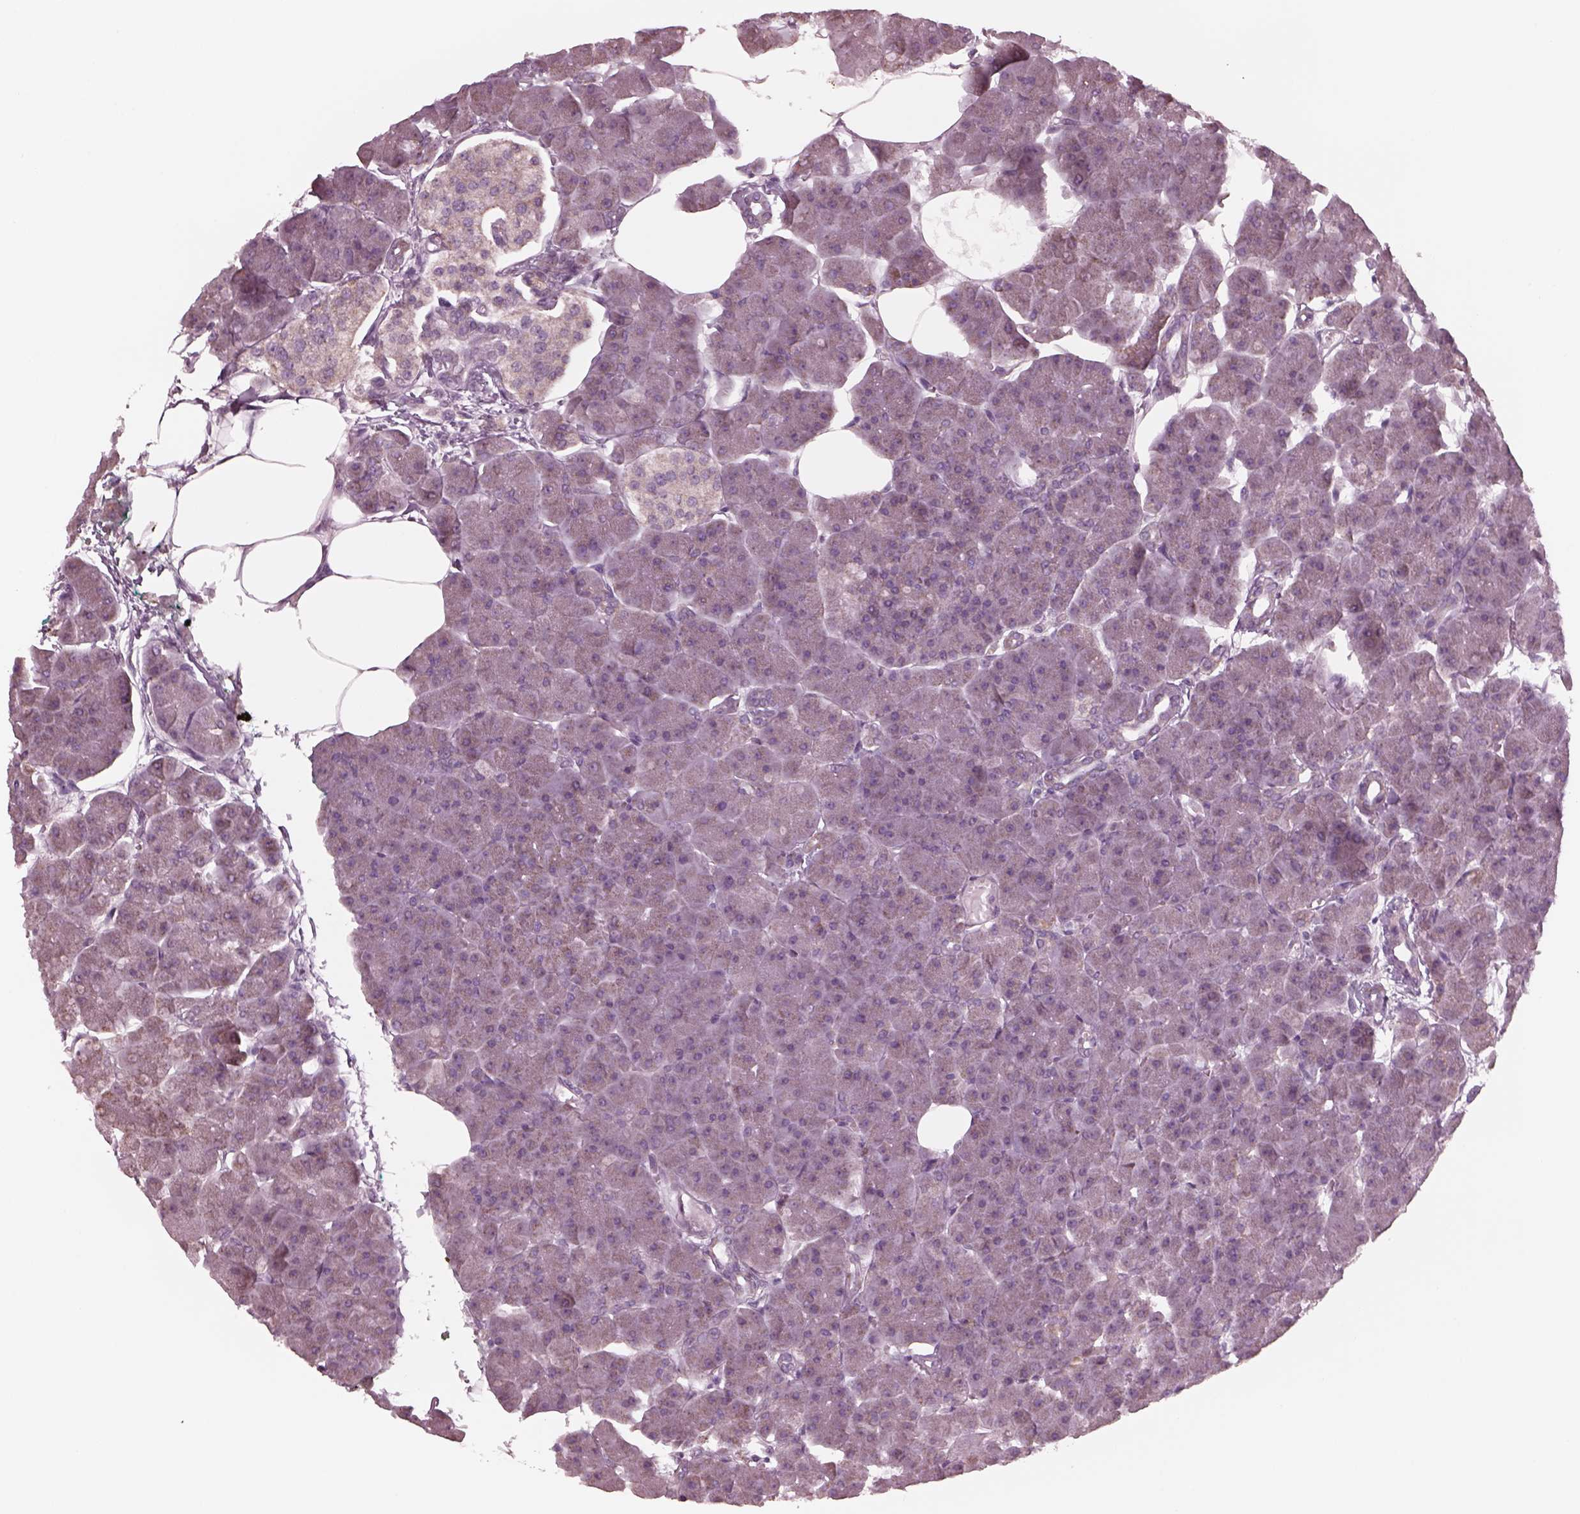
{"staining": {"intensity": "negative", "quantity": "none", "location": "none"}, "tissue": "pancreas", "cell_type": "Exocrine glandular cells", "image_type": "normal", "snomed": [{"axis": "morphology", "description": "Normal tissue, NOS"}, {"axis": "topography", "description": "Adipose tissue"}, {"axis": "topography", "description": "Pancreas"}, {"axis": "topography", "description": "Peripheral nerve tissue"}], "caption": "This is an immunohistochemistry (IHC) histopathology image of benign human pancreas. There is no expression in exocrine glandular cells.", "gene": "CELSR3", "patient": {"sex": "female", "age": 58}}